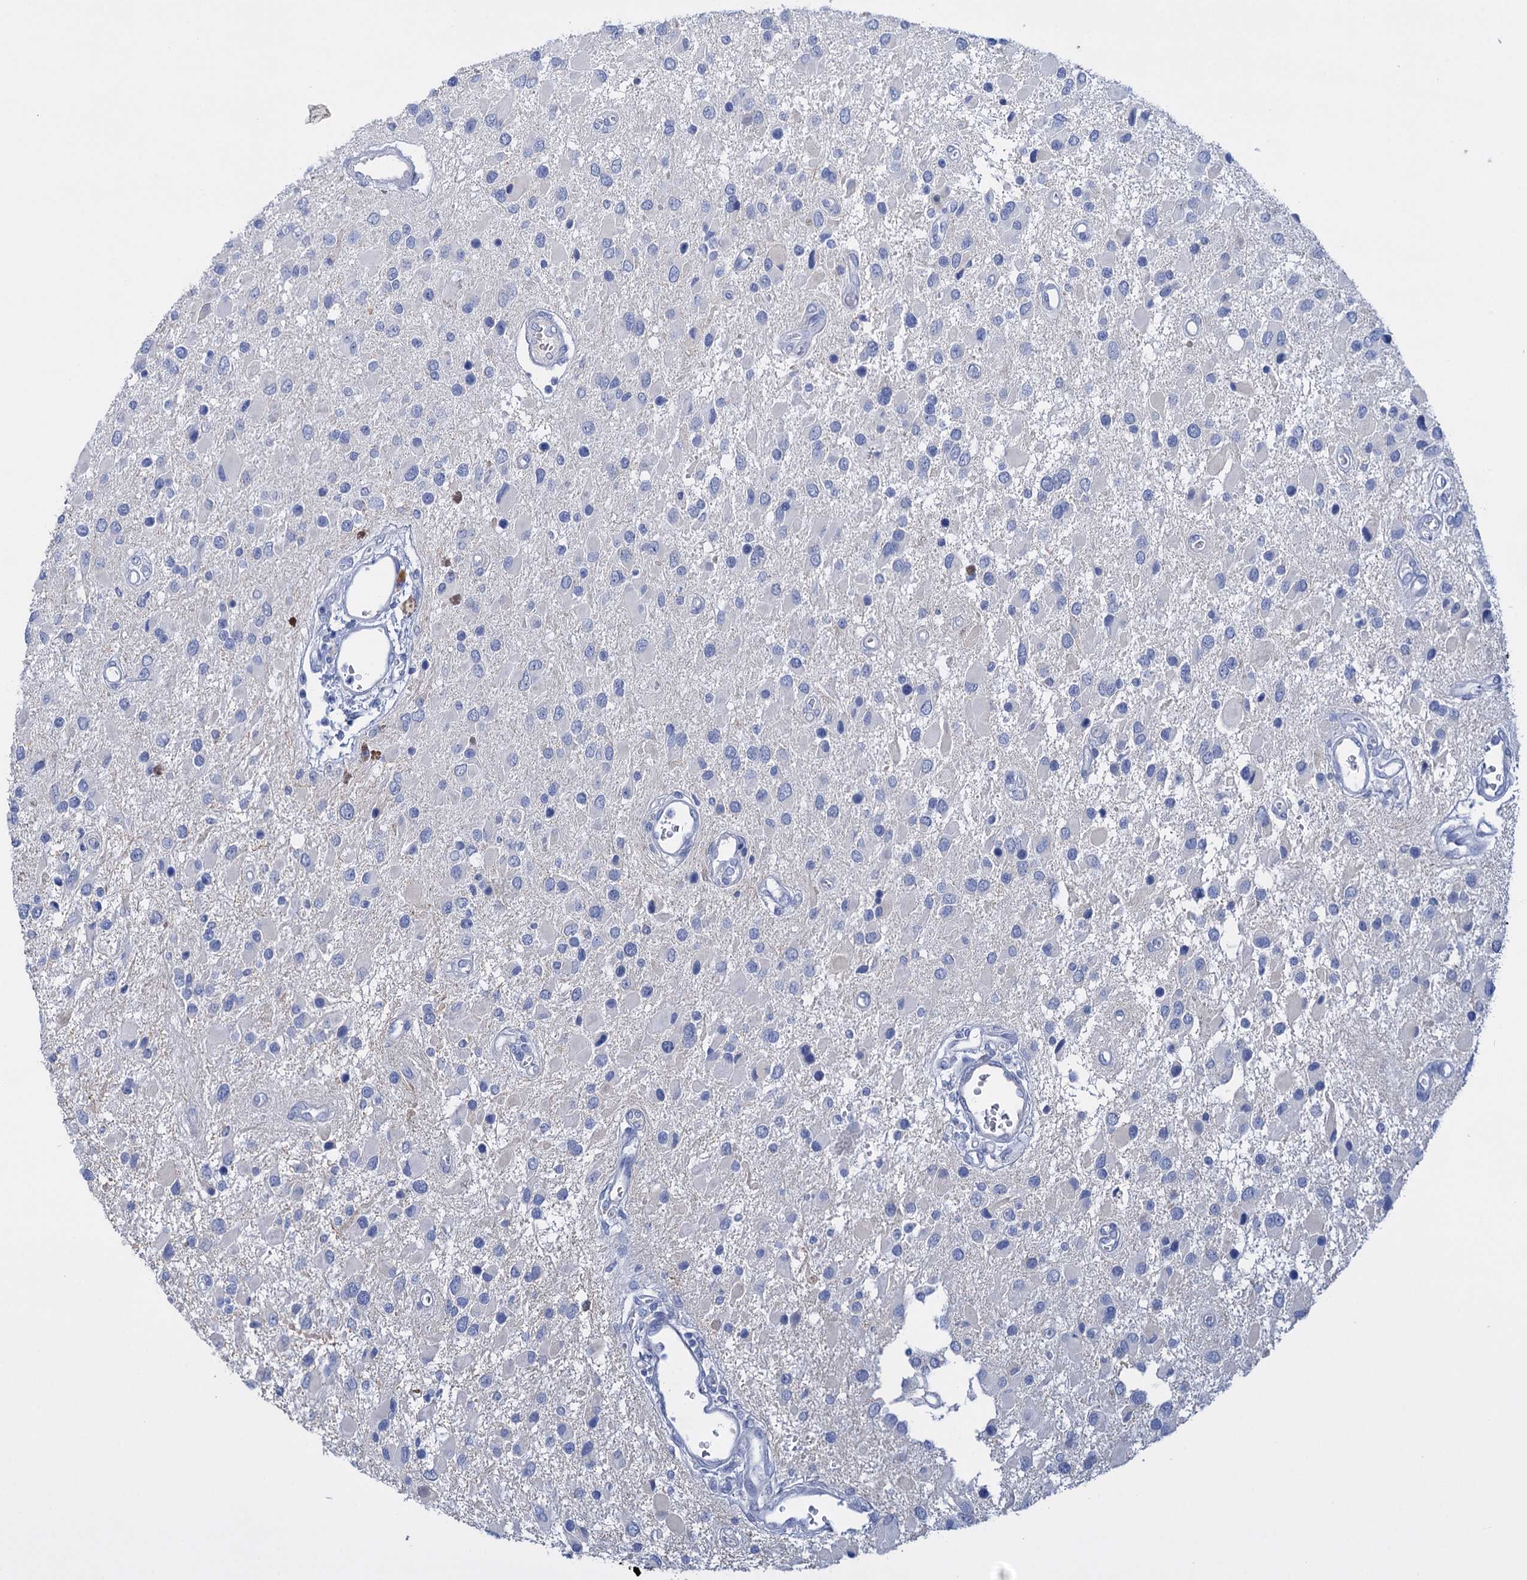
{"staining": {"intensity": "negative", "quantity": "none", "location": "none"}, "tissue": "glioma", "cell_type": "Tumor cells", "image_type": "cancer", "snomed": [{"axis": "morphology", "description": "Glioma, malignant, High grade"}, {"axis": "topography", "description": "Brain"}], "caption": "Tumor cells are negative for brown protein staining in glioma.", "gene": "FBXW12", "patient": {"sex": "male", "age": 53}}